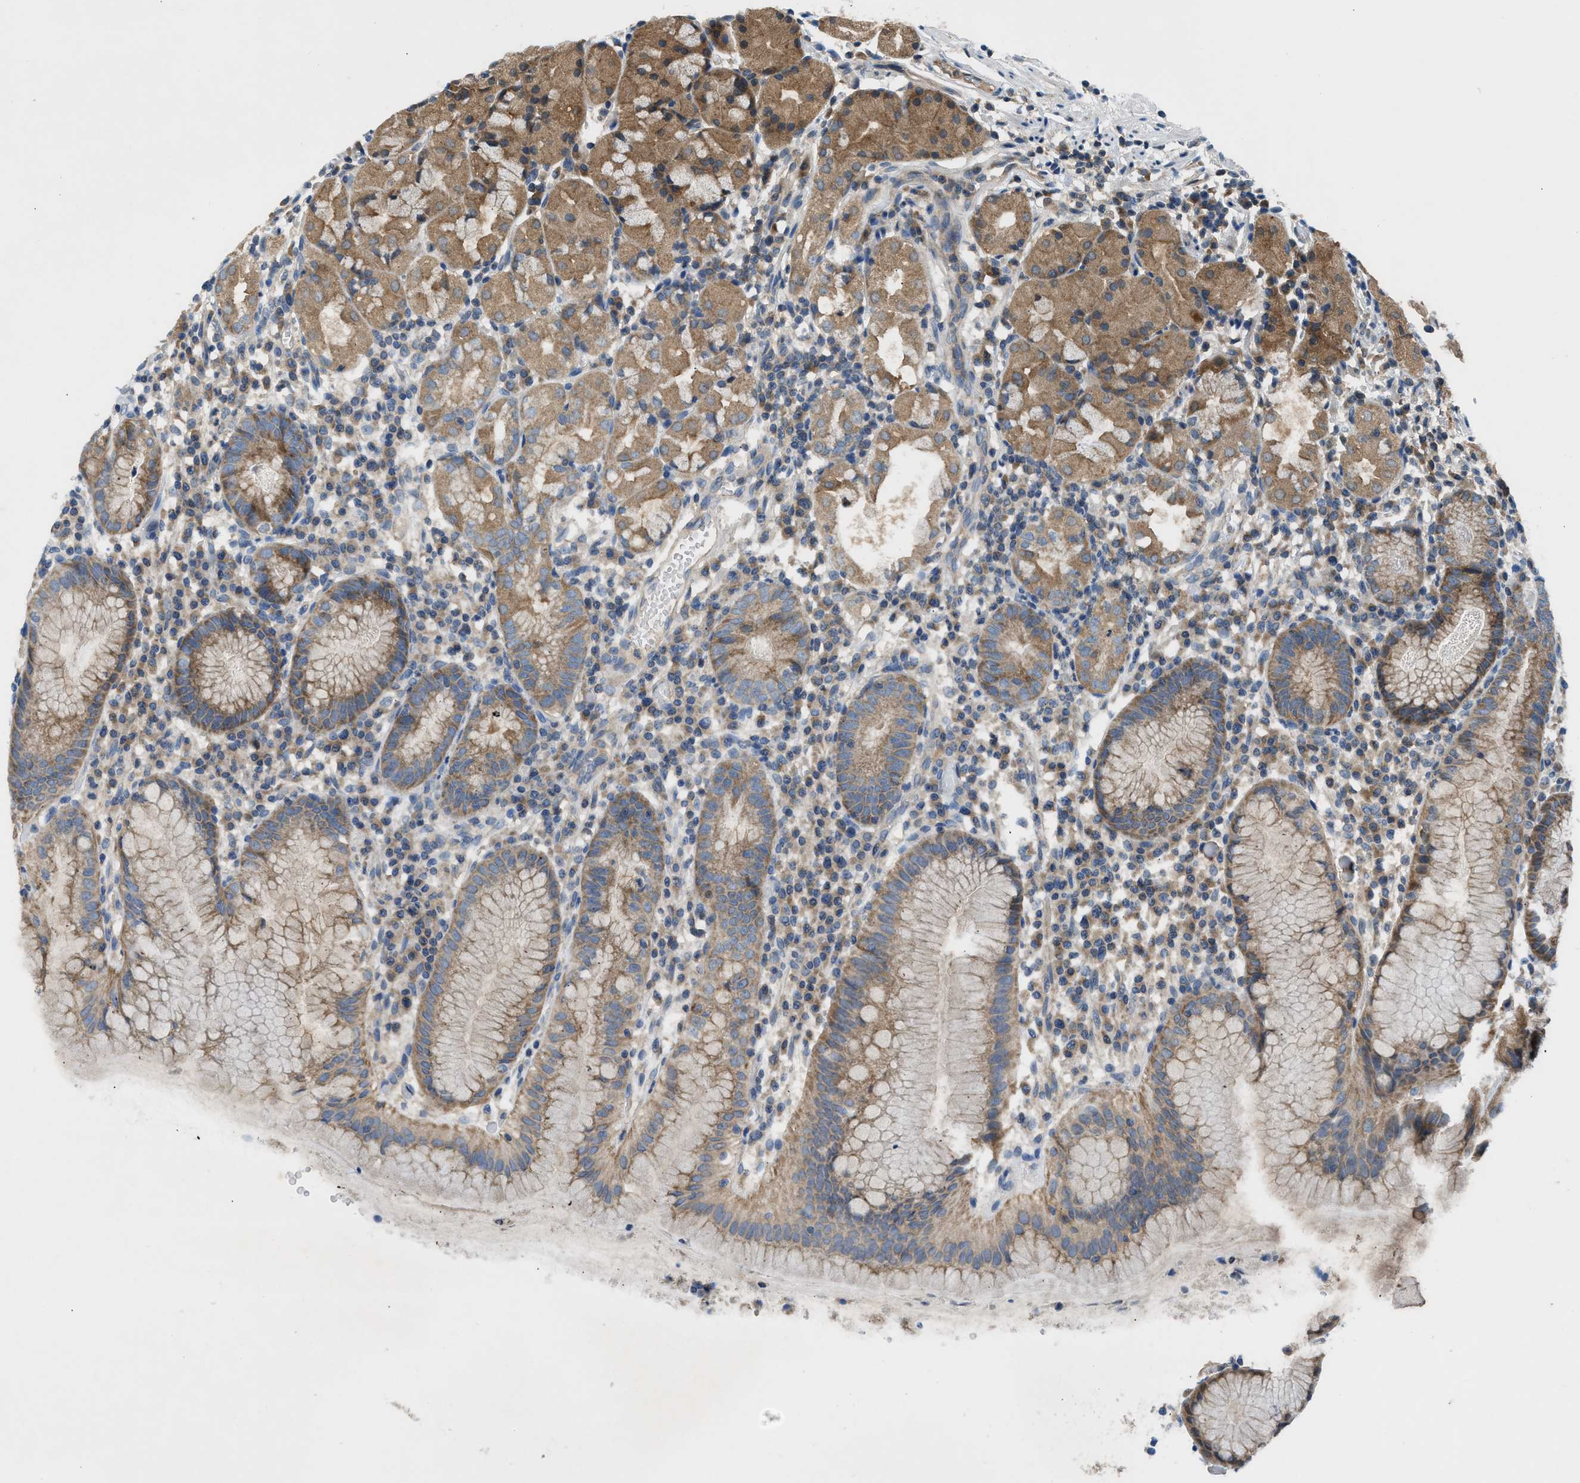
{"staining": {"intensity": "moderate", "quantity": ">75%", "location": "cytoplasmic/membranous"}, "tissue": "stomach", "cell_type": "Glandular cells", "image_type": "normal", "snomed": [{"axis": "morphology", "description": "Normal tissue, NOS"}, {"axis": "topography", "description": "Stomach"}, {"axis": "topography", "description": "Stomach, lower"}], "caption": "Brown immunohistochemical staining in unremarkable human stomach demonstrates moderate cytoplasmic/membranous staining in approximately >75% of glandular cells.", "gene": "PAFAH2", "patient": {"sex": "female", "age": 75}}